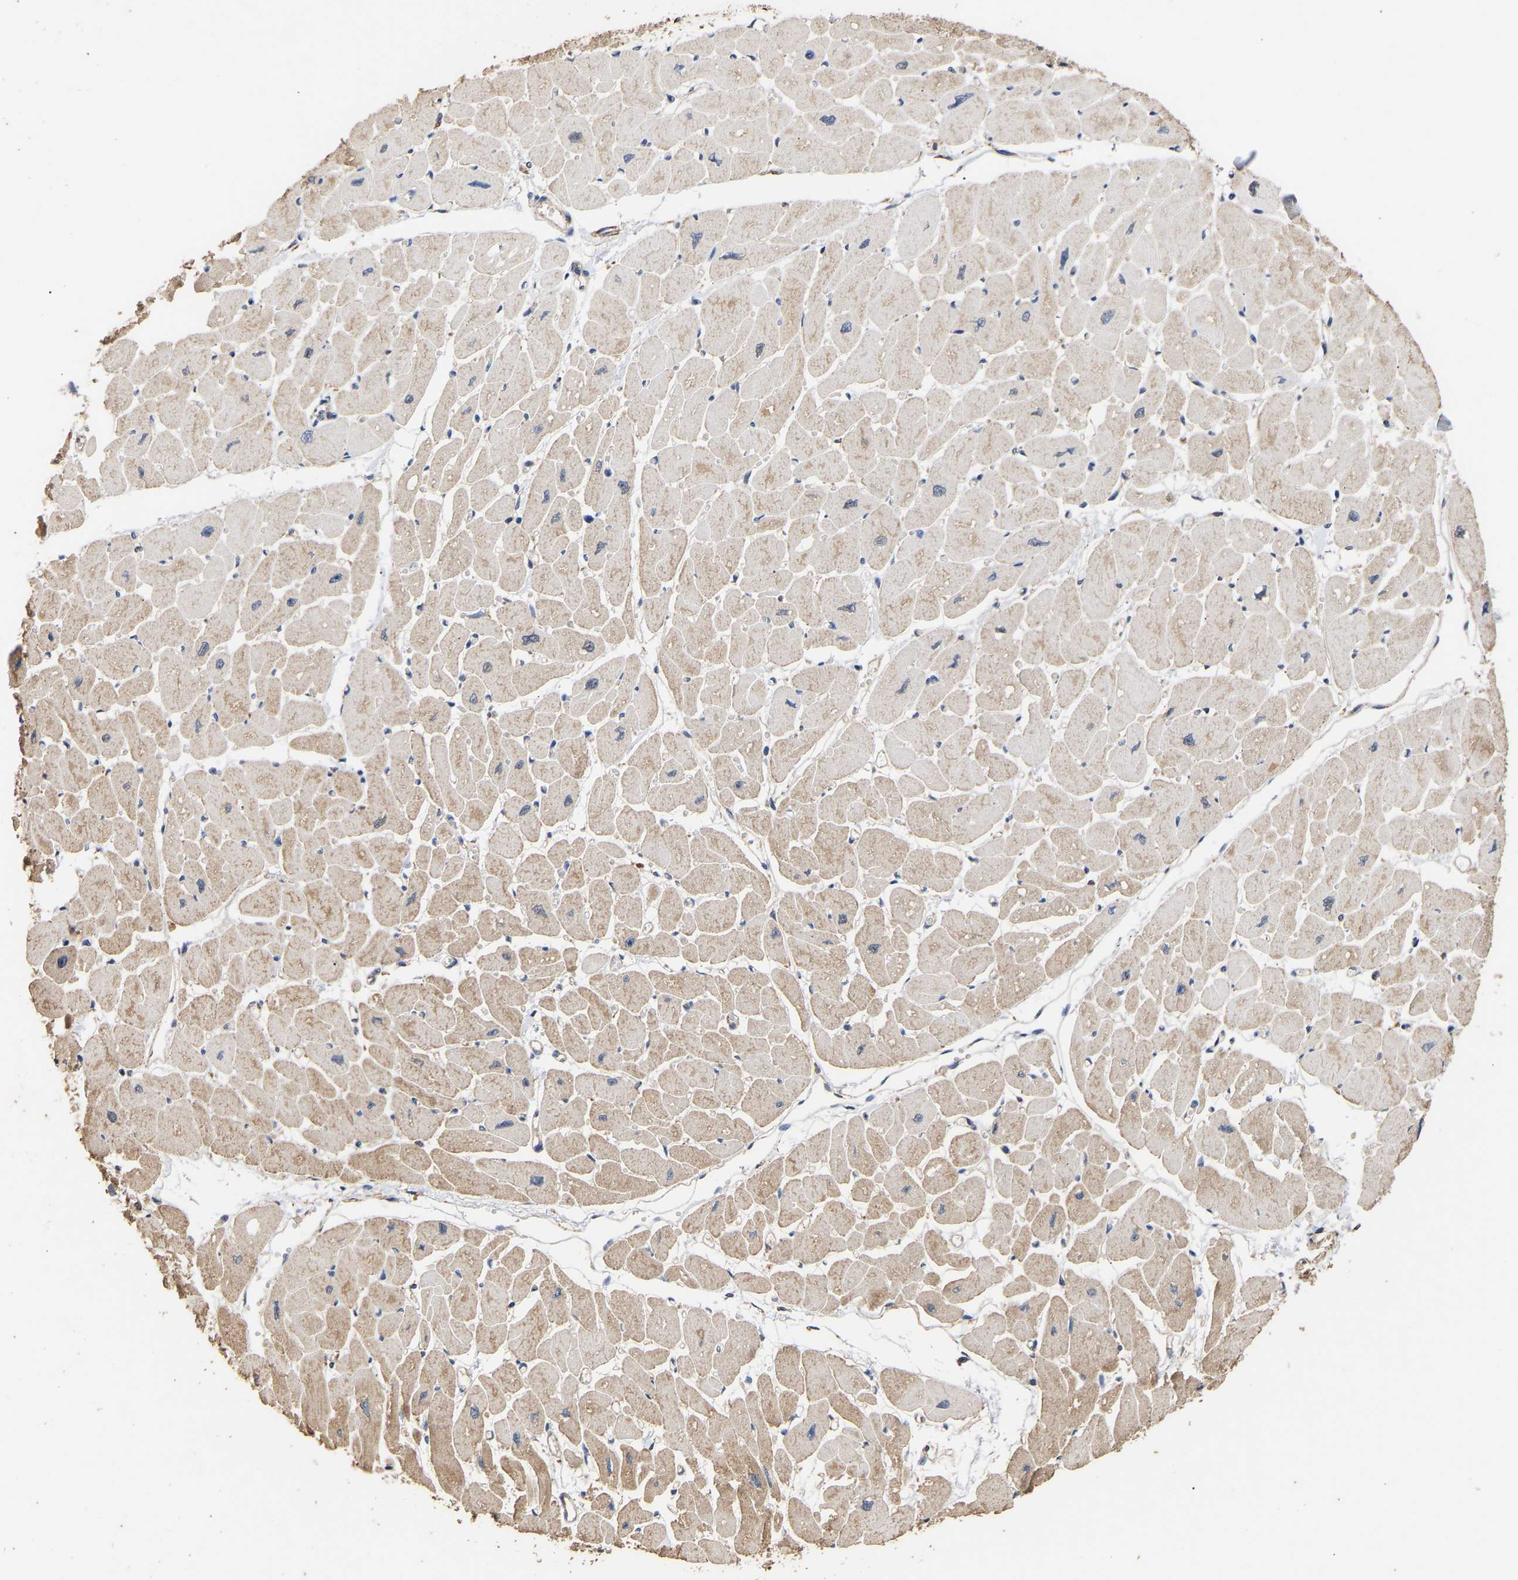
{"staining": {"intensity": "moderate", "quantity": ">75%", "location": "cytoplasmic/membranous"}, "tissue": "heart muscle", "cell_type": "Cardiomyocytes", "image_type": "normal", "snomed": [{"axis": "morphology", "description": "Normal tissue, NOS"}, {"axis": "topography", "description": "Heart"}], "caption": "This histopathology image shows immunohistochemistry (IHC) staining of normal heart muscle, with medium moderate cytoplasmic/membranous positivity in approximately >75% of cardiomyocytes.", "gene": "ZNF26", "patient": {"sex": "female", "age": 54}}